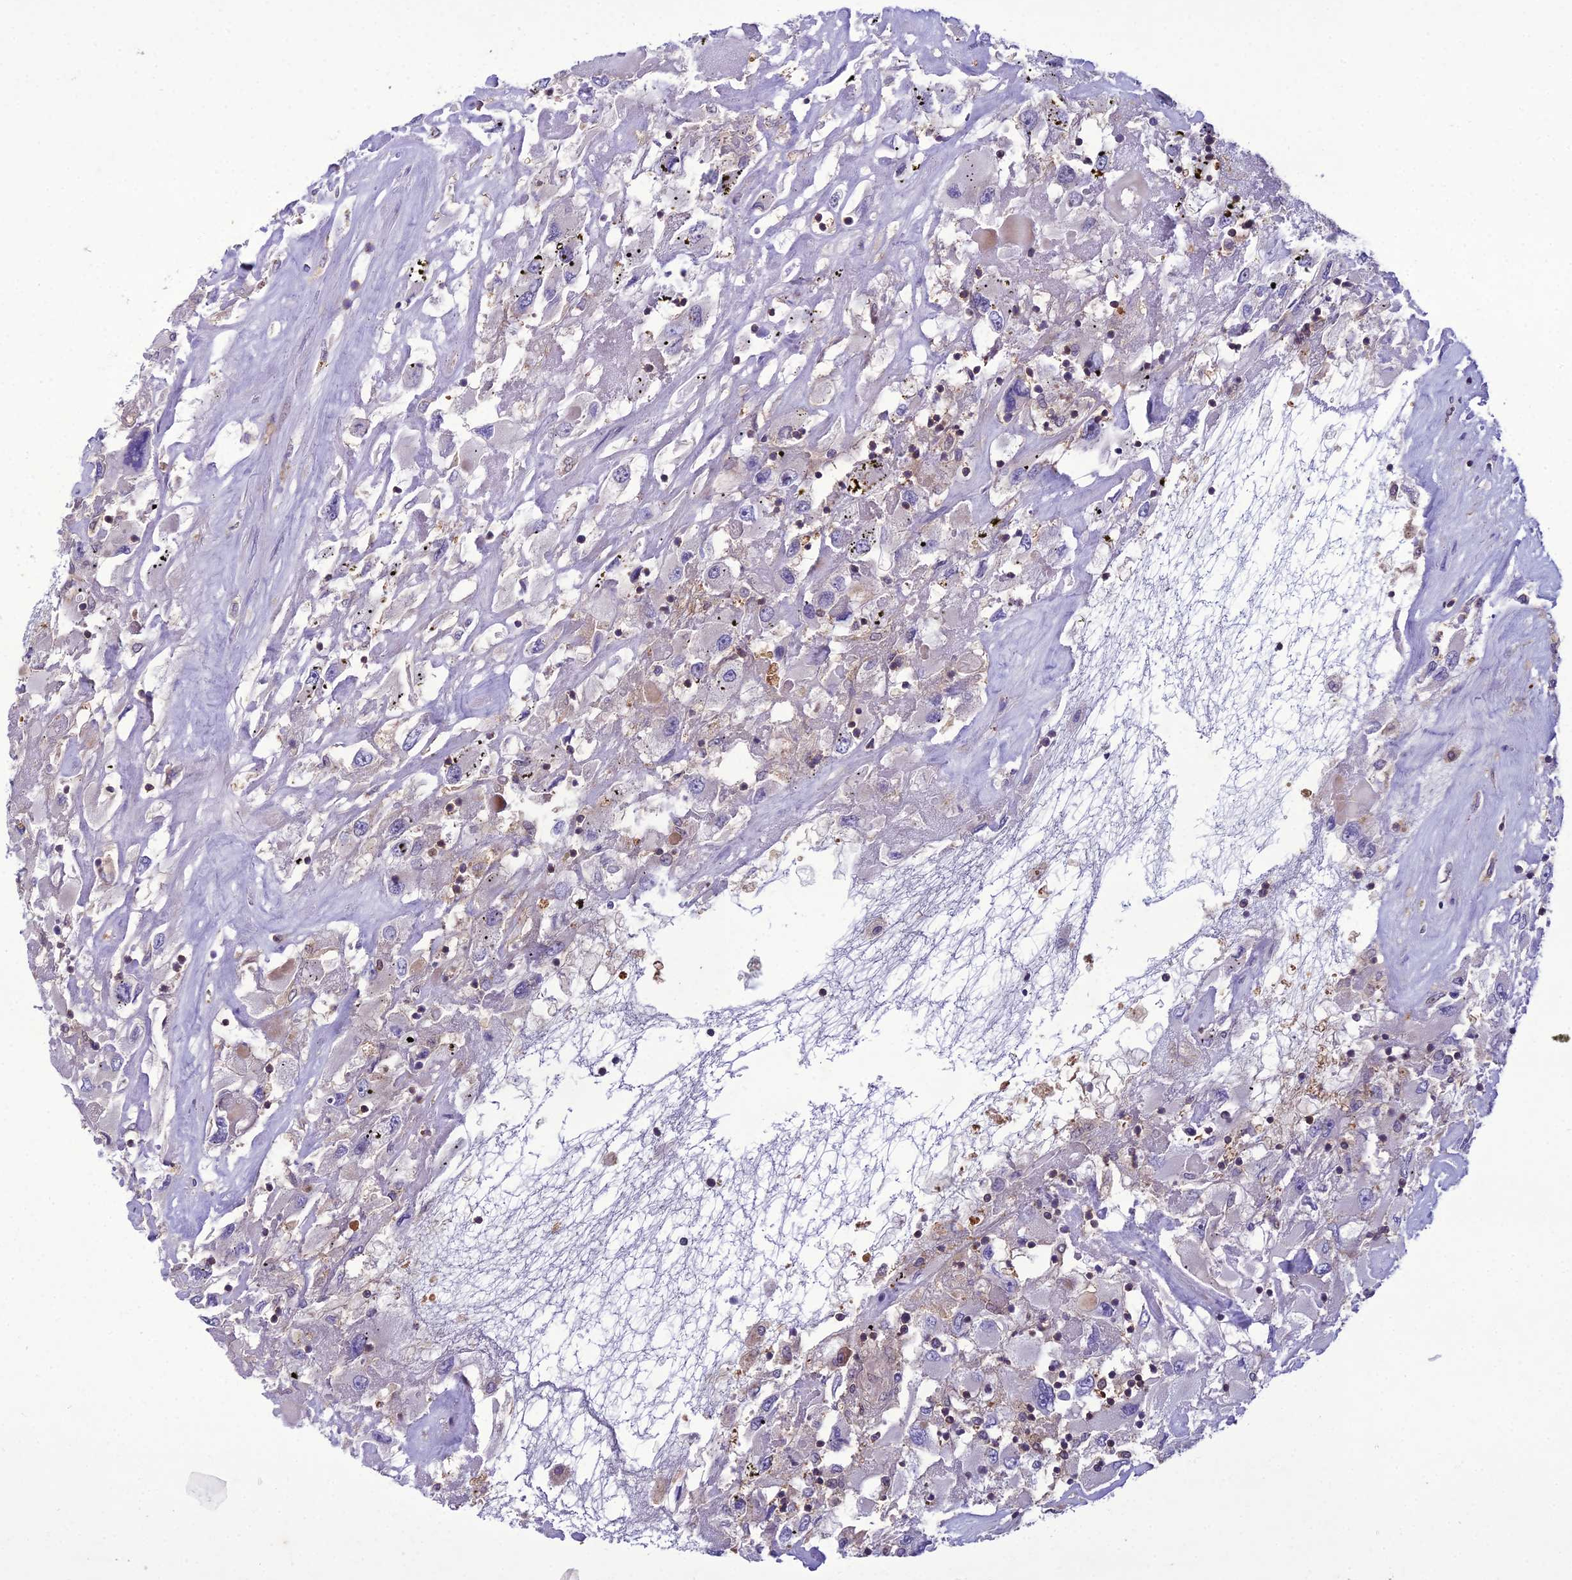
{"staining": {"intensity": "negative", "quantity": "none", "location": "none"}, "tissue": "renal cancer", "cell_type": "Tumor cells", "image_type": "cancer", "snomed": [{"axis": "morphology", "description": "Adenocarcinoma, NOS"}, {"axis": "topography", "description": "Kidney"}], "caption": "High magnification brightfield microscopy of renal cancer (adenocarcinoma) stained with DAB (3,3'-diaminobenzidine) (brown) and counterstained with hematoxylin (blue): tumor cells show no significant expression.", "gene": "GDF6", "patient": {"sex": "female", "age": 52}}